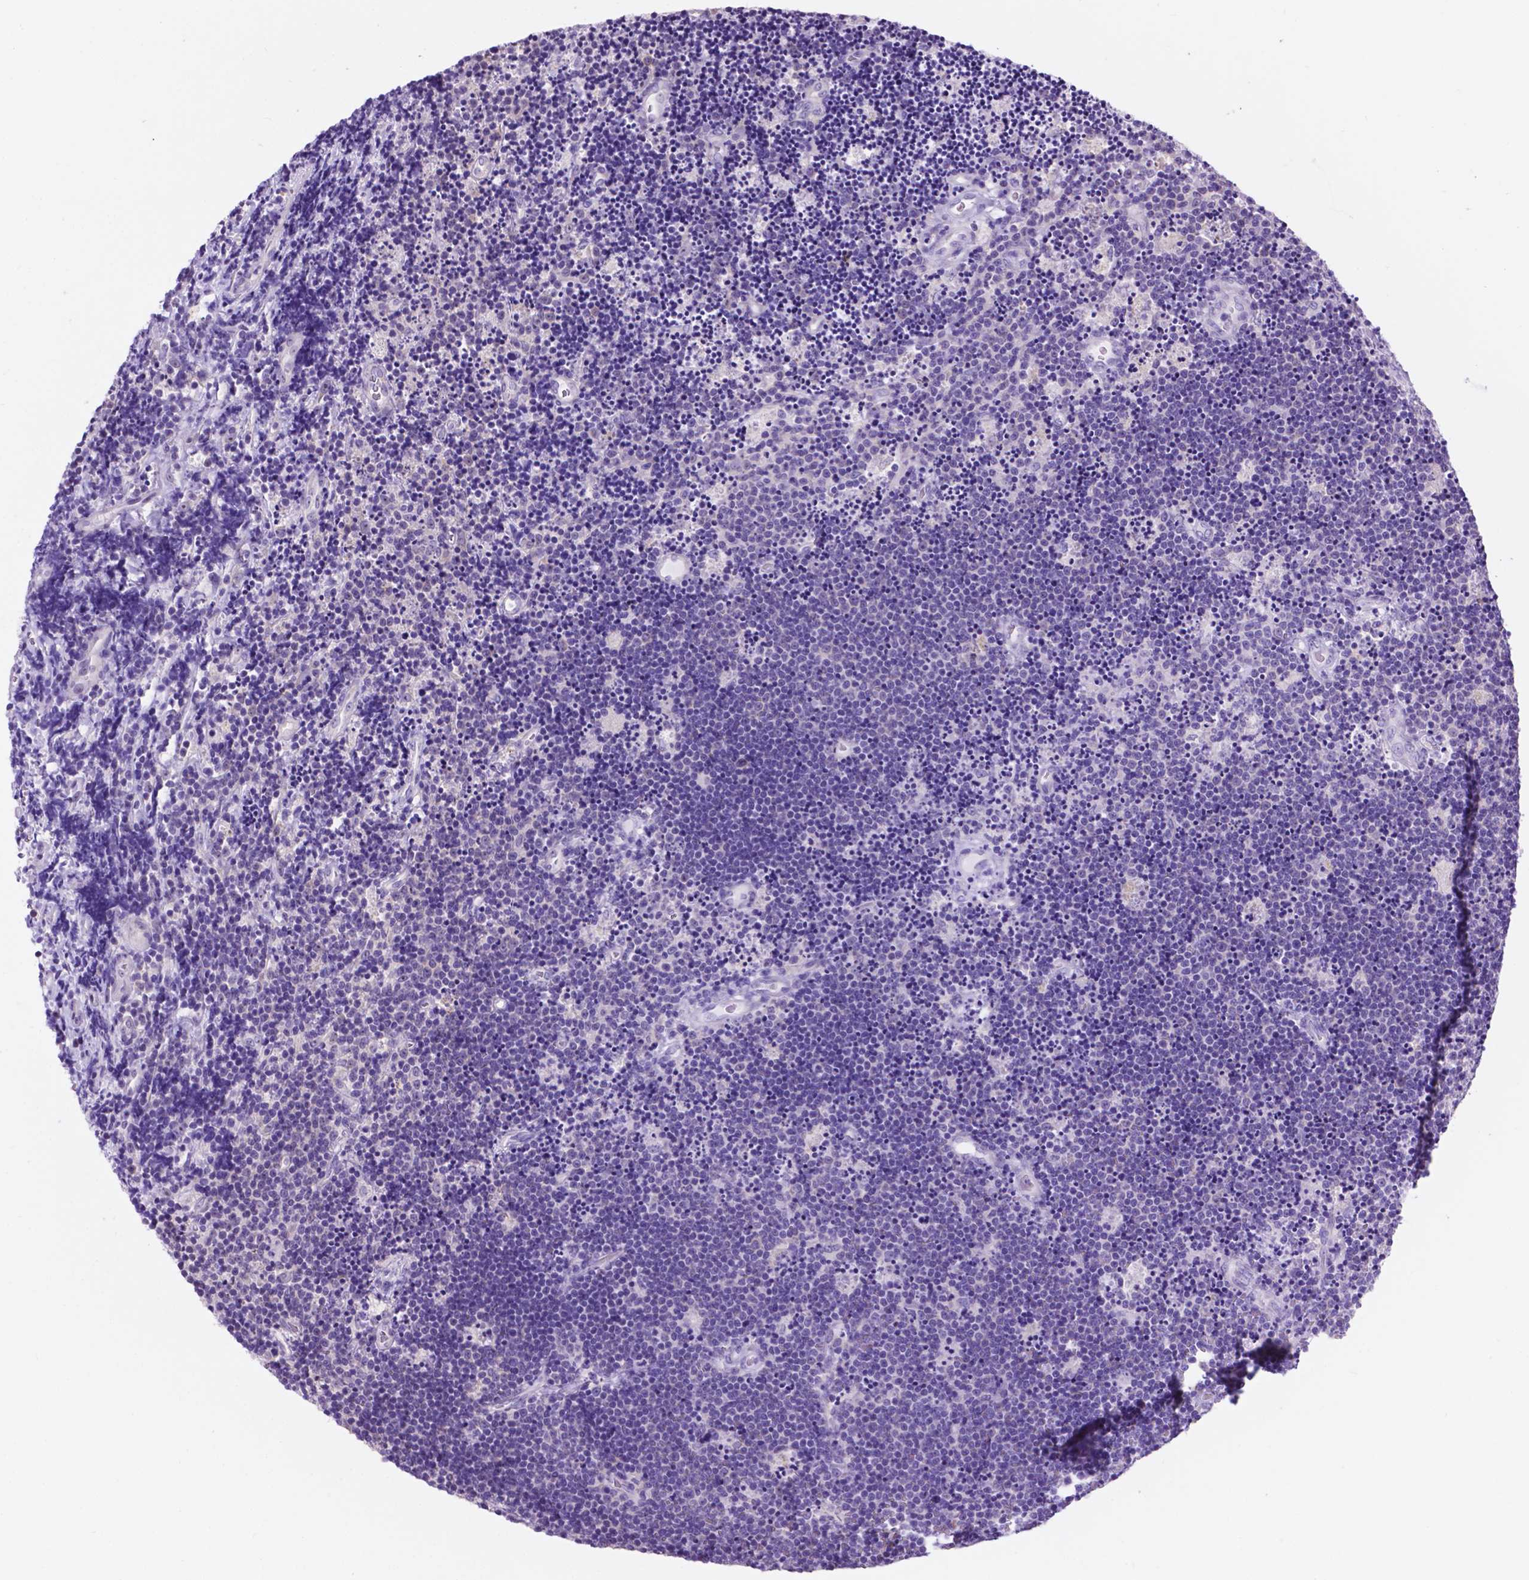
{"staining": {"intensity": "negative", "quantity": "none", "location": "none"}, "tissue": "lymphoma", "cell_type": "Tumor cells", "image_type": "cancer", "snomed": [{"axis": "morphology", "description": "Malignant lymphoma, non-Hodgkin's type, Low grade"}, {"axis": "topography", "description": "Brain"}], "caption": "Immunohistochemistry (IHC) photomicrograph of neoplastic tissue: human lymphoma stained with DAB exhibits no significant protein positivity in tumor cells.", "gene": "SPDYA", "patient": {"sex": "female", "age": 66}}